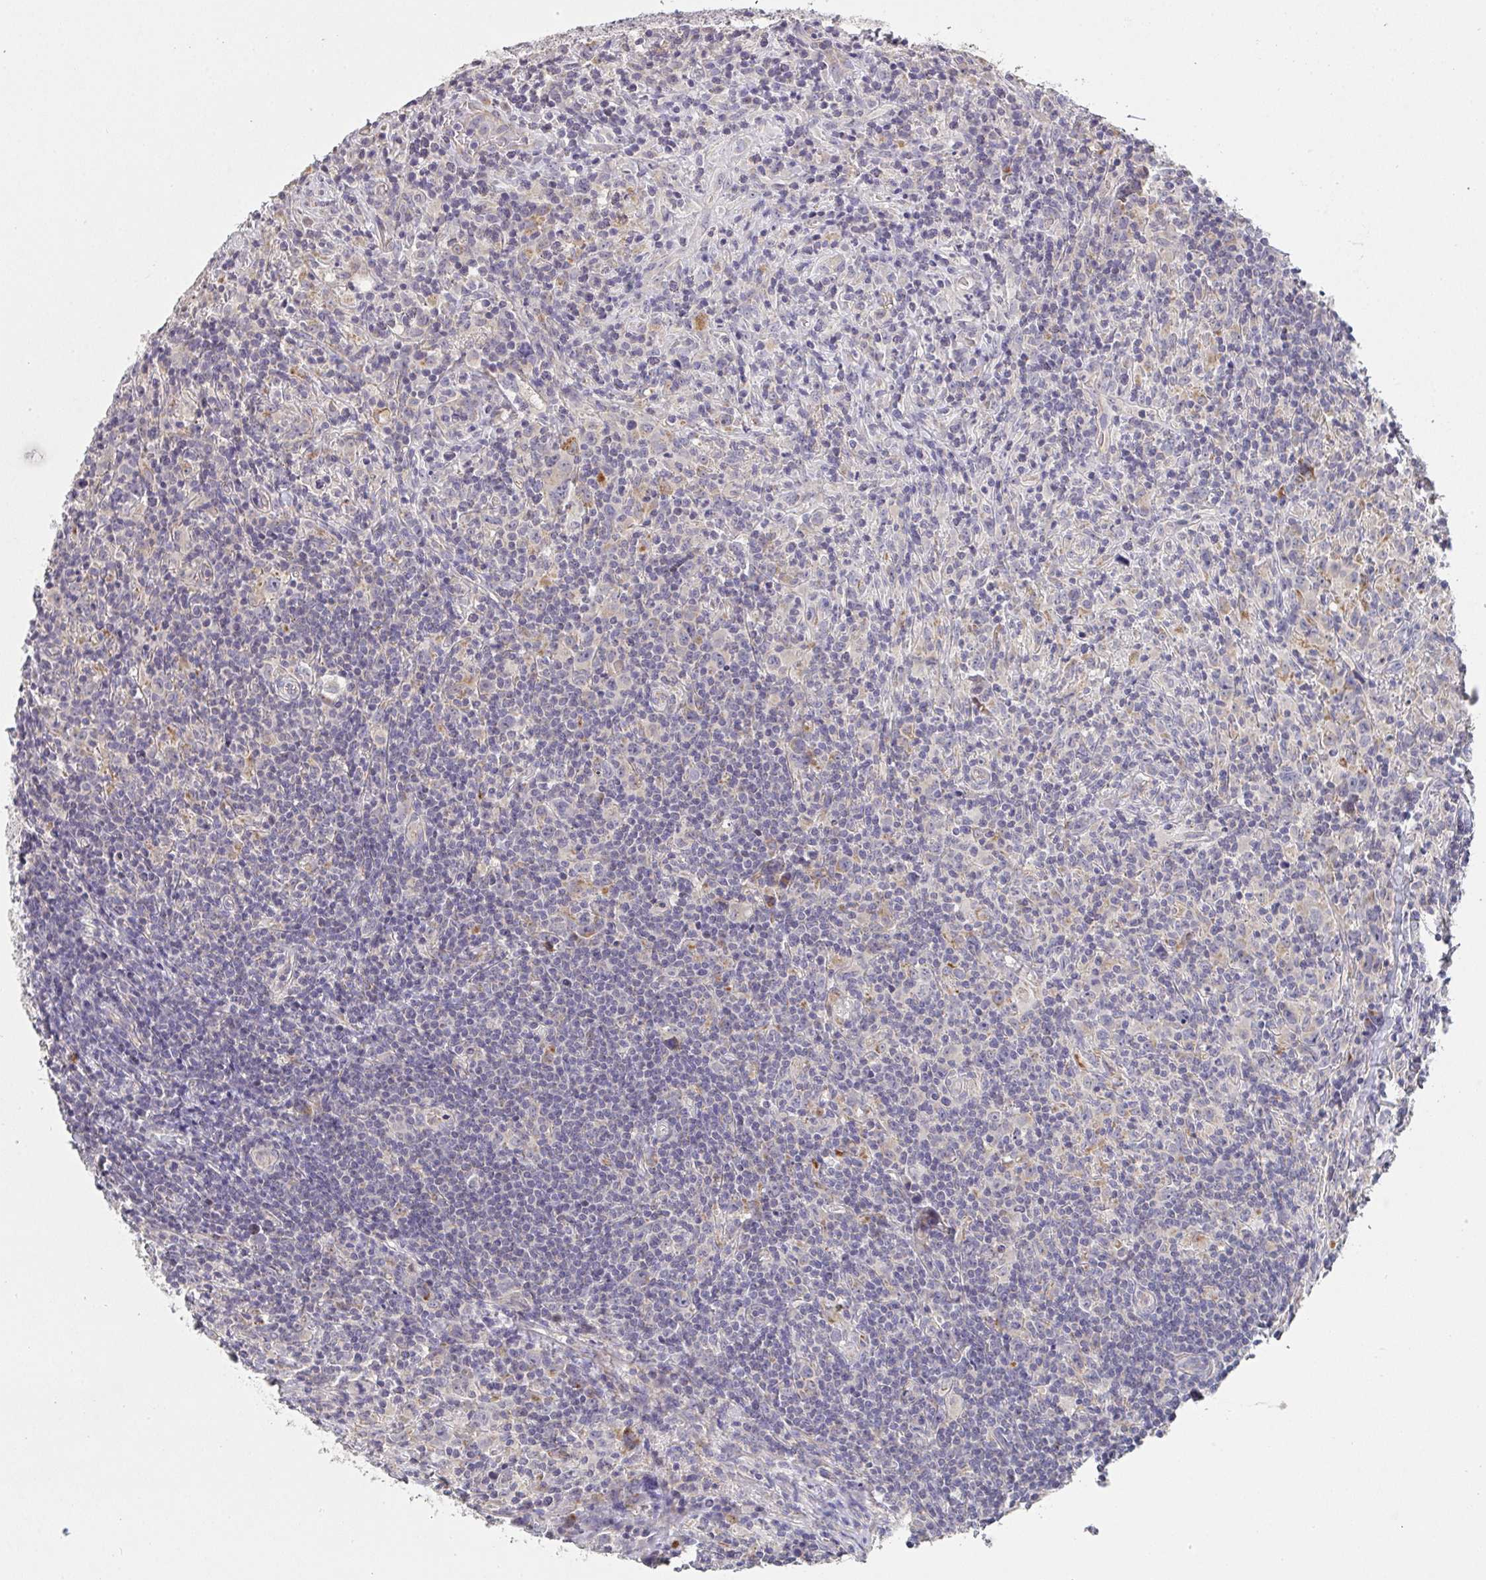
{"staining": {"intensity": "moderate", "quantity": "<25%", "location": "cytoplasmic/membranous"}, "tissue": "lymphoma", "cell_type": "Tumor cells", "image_type": "cancer", "snomed": [{"axis": "morphology", "description": "Hodgkin's disease, NOS"}, {"axis": "topography", "description": "Lymph node"}], "caption": "Approximately <25% of tumor cells in Hodgkin's disease reveal moderate cytoplasmic/membranous protein positivity as visualized by brown immunohistochemical staining.", "gene": "TMEM219", "patient": {"sex": "female", "age": 18}}